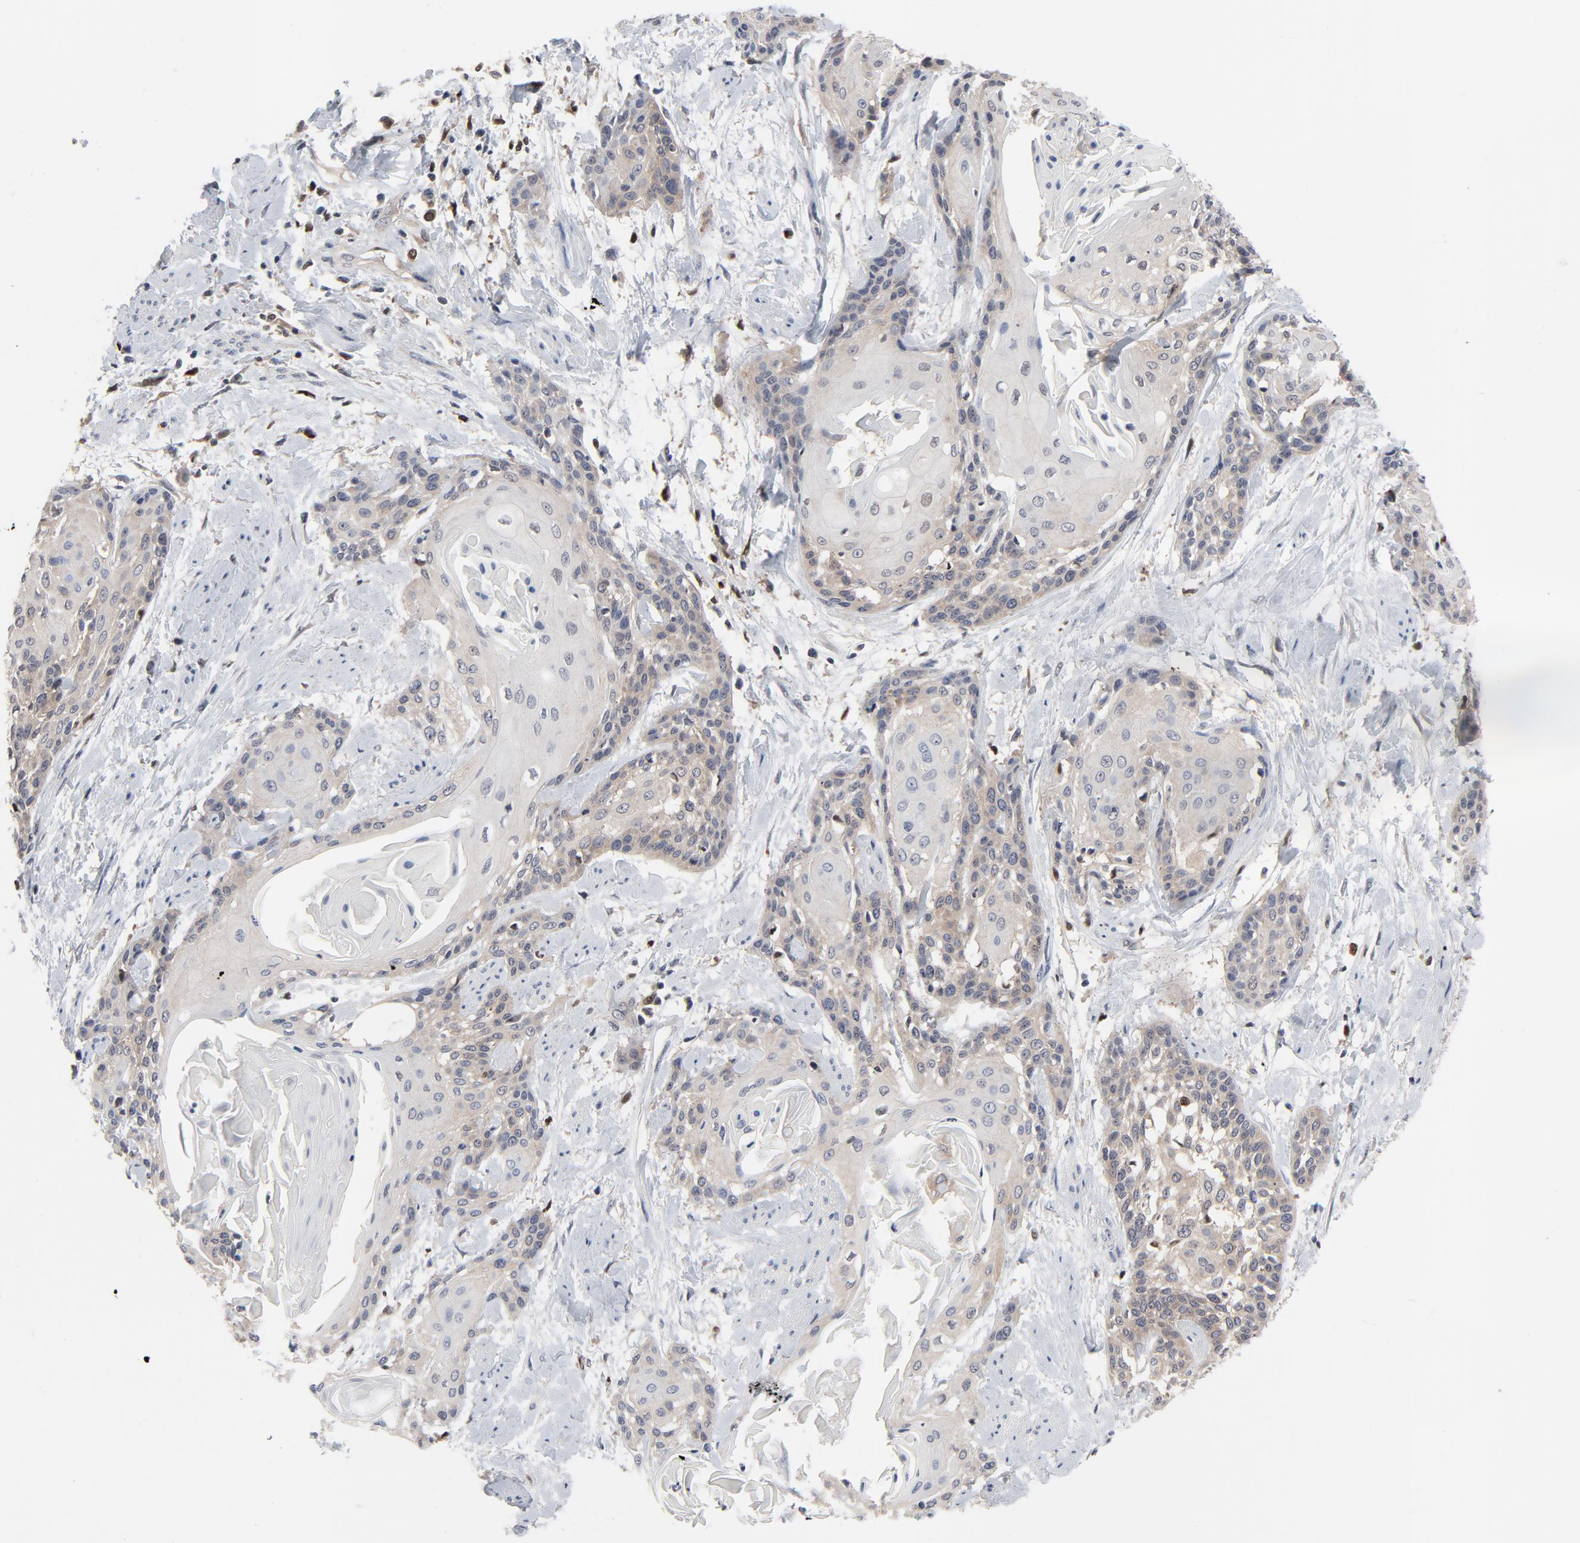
{"staining": {"intensity": "weak", "quantity": "<25%", "location": "cytoplasmic/membranous"}, "tissue": "cervical cancer", "cell_type": "Tumor cells", "image_type": "cancer", "snomed": [{"axis": "morphology", "description": "Squamous cell carcinoma, NOS"}, {"axis": "topography", "description": "Cervix"}], "caption": "A photomicrograph of cervical squamous cell carcinoma stained for a protein shows no brown staining in tumor cells. (DAB (3,3'-diaminobenzidine) immunohistochemistry, high magnification).", "gene": "NFKB1", "patient": {"sex": "female", "age": 57}}